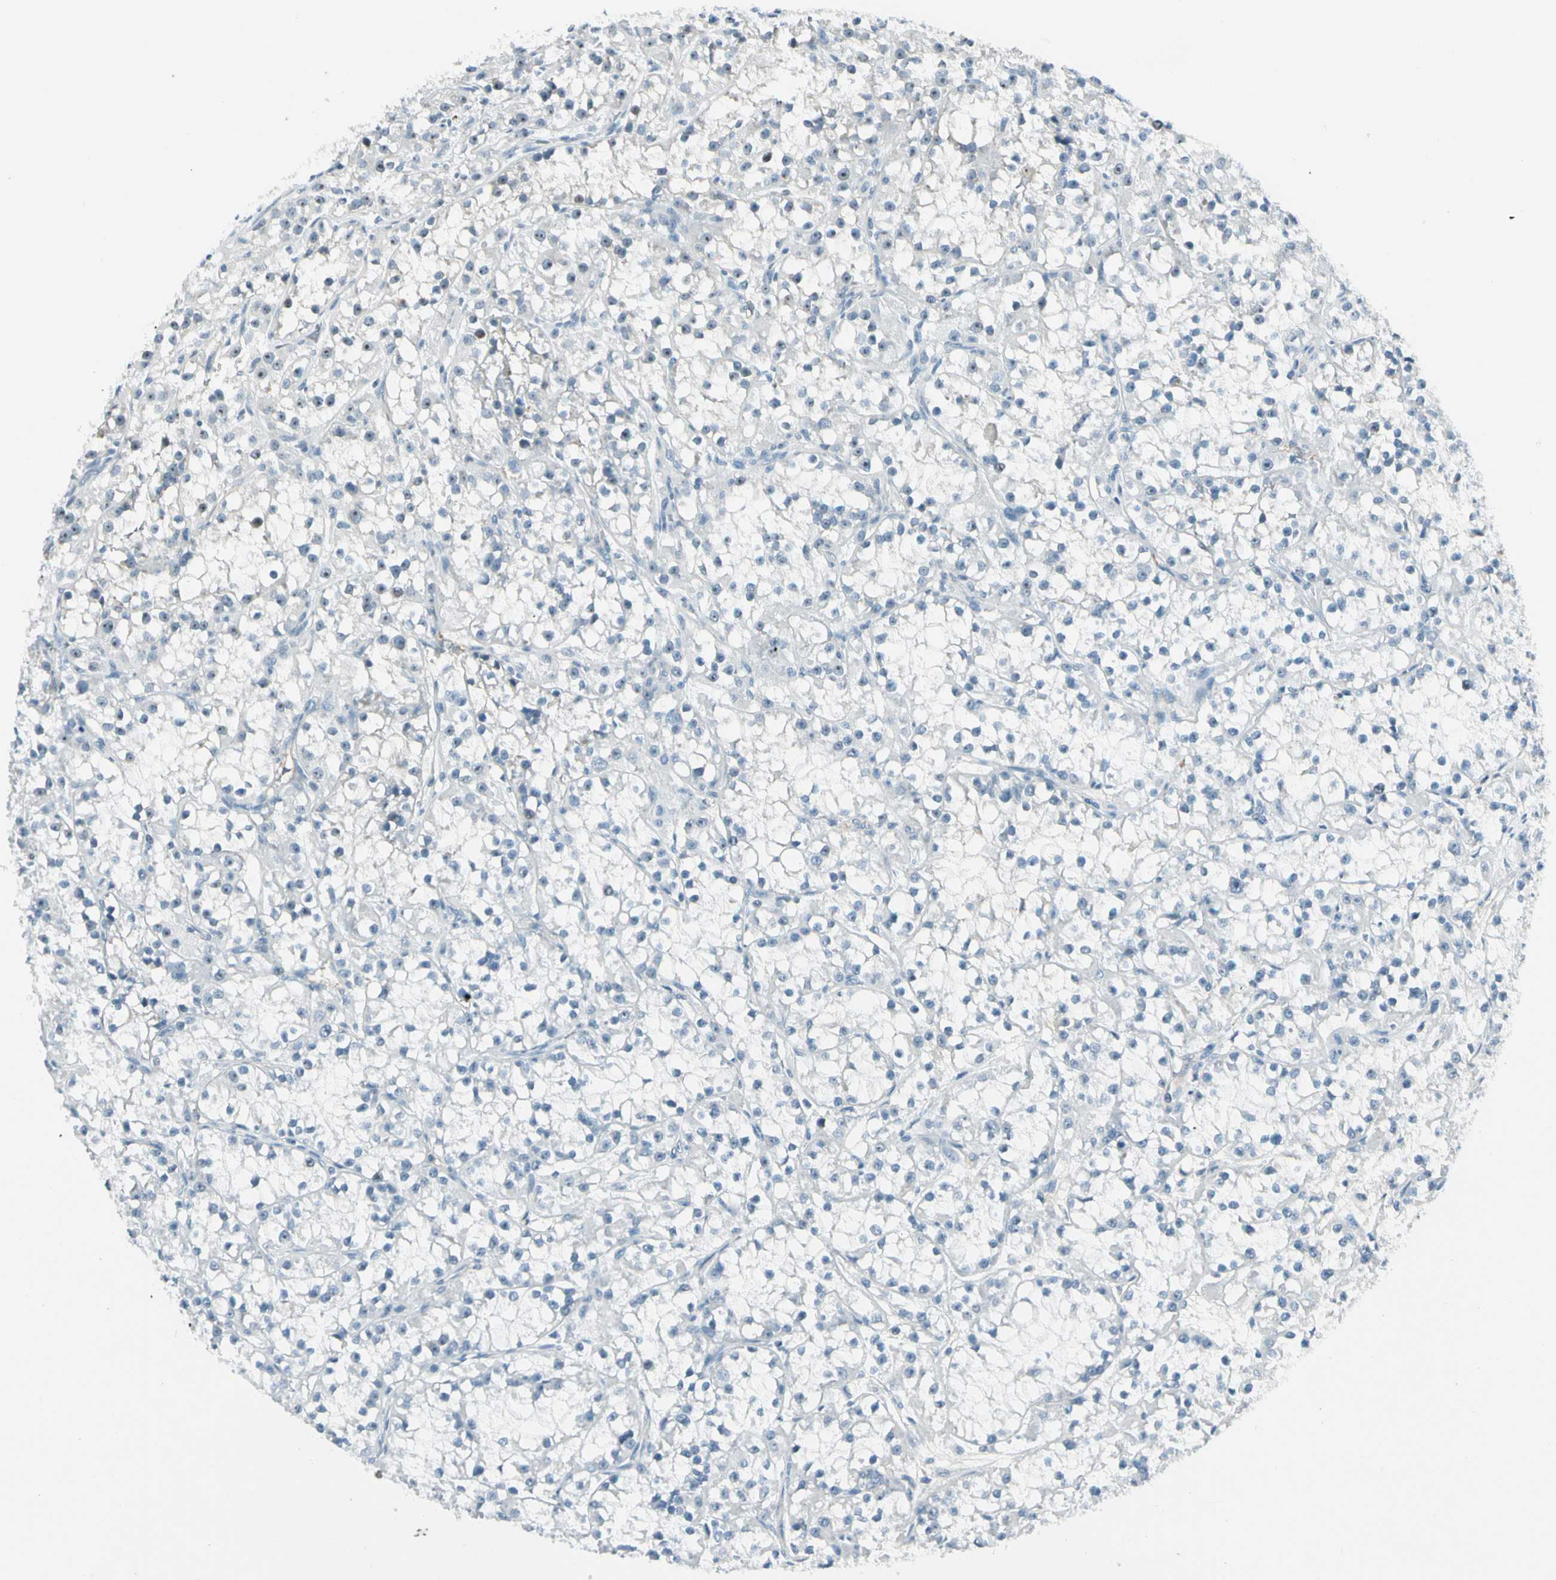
{"staining": {"intensity": "negative", "quantity": "none", "location": "none"}, "tissue": "renal cancer", "cell_type": "Tumor cells", "image_type": "cancer", "snomed": [{"axis": "morphology", "description": "Adenocarcinoma, NOS"}, {"axis": "topography", "description": "Kidney"}], "caption": "Immunohistochemistry photomicrograph of adenocarcinoma (renal) stained for a protein (brown), which reveals no staining in tumor cells. (Brightfield microscopy of DAB immunohistochemistry at high magnification).", "gene": "ZSCAN1", "patient": {"sex": "female", "age": 52}}